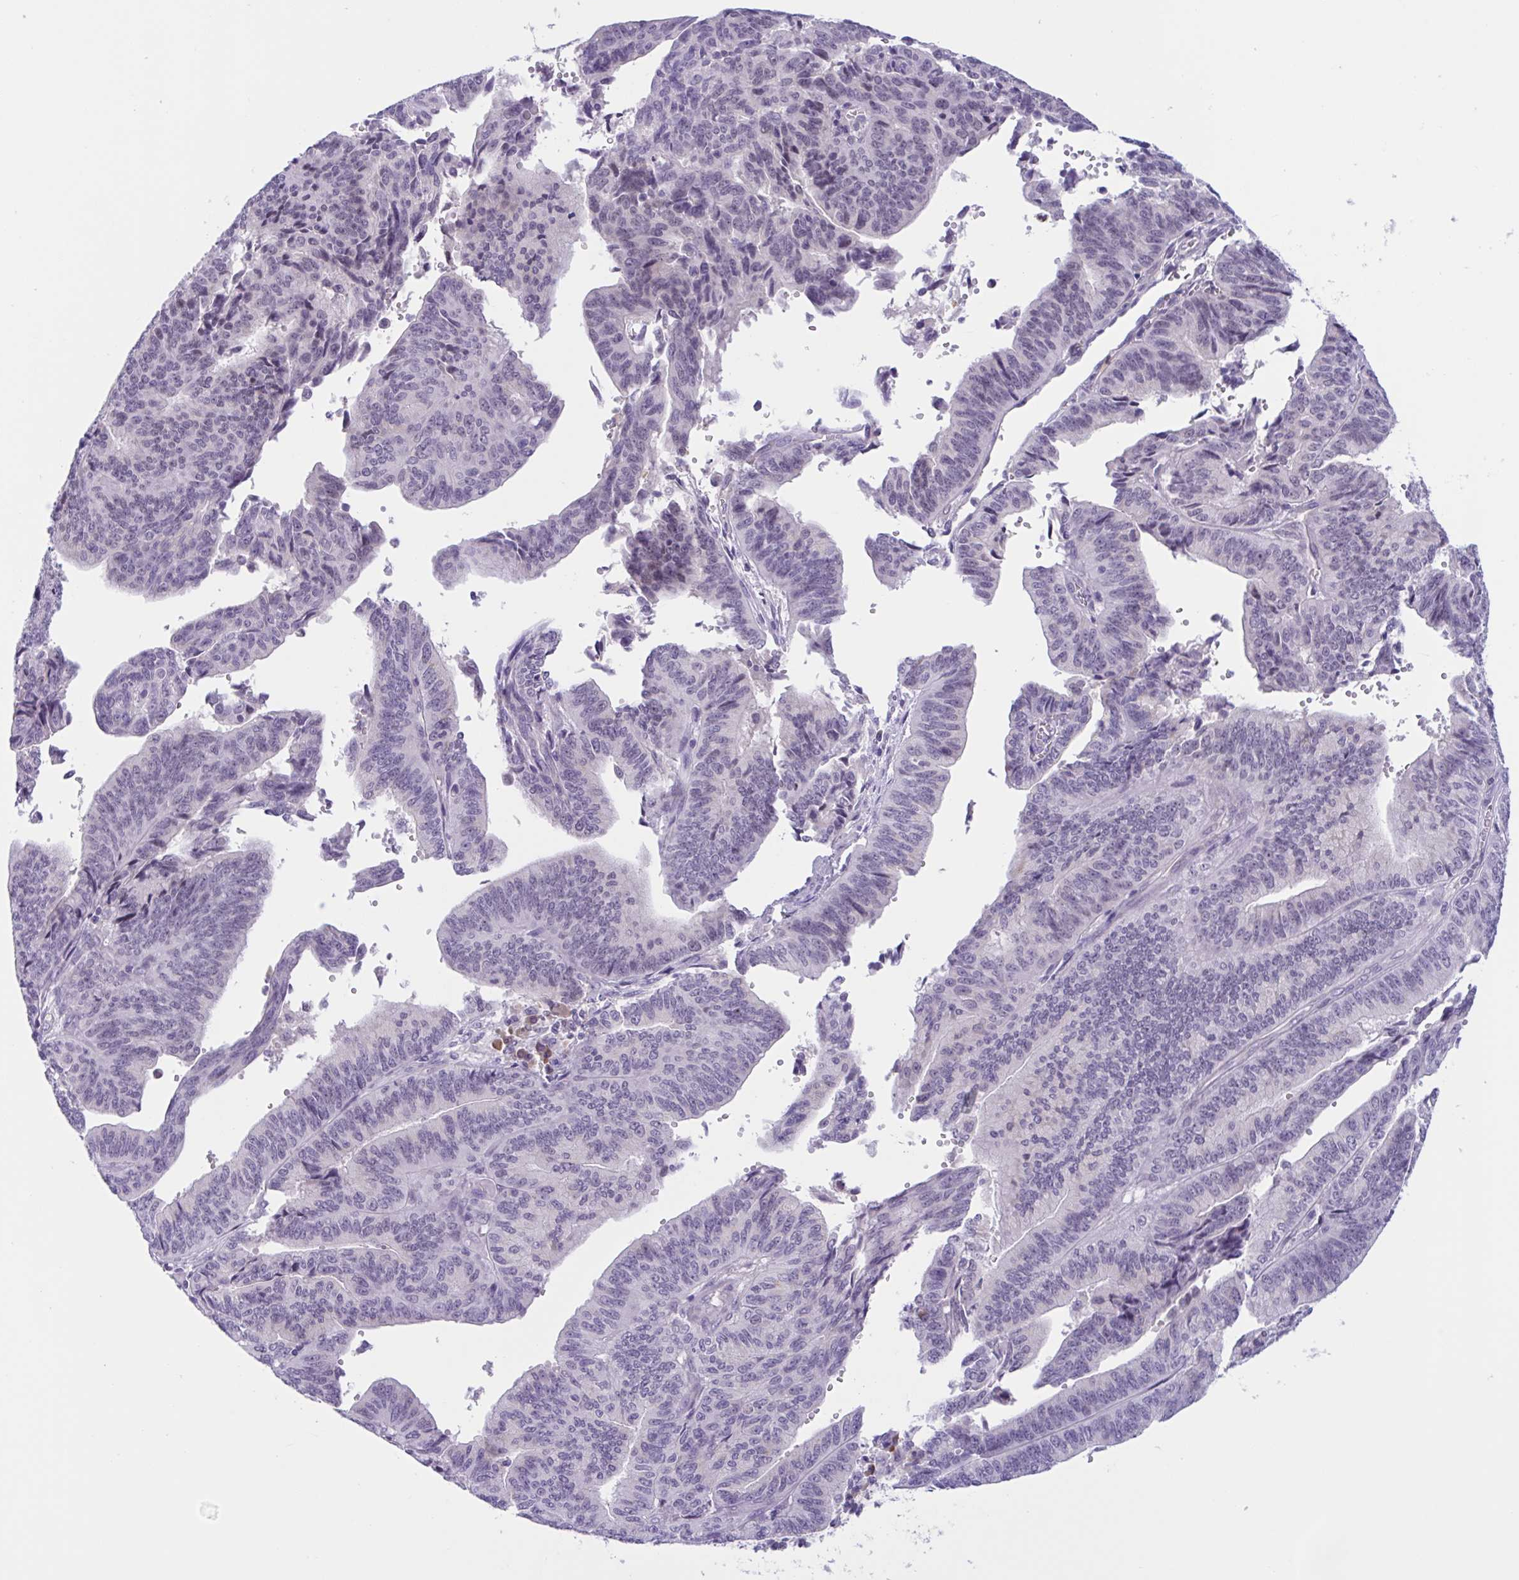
{"staining": {"intensity": "negative", "quantity": "none", "location": "none"}, "tissue": "endometrial cancer", "cell_type": "Tumor cells", "image_type": "cancer", "snomed": [{"axis": "morphology", "description": "Adenocarcinoma, NOS"}, {"axis": "topography", "description": "Endometrium"}], "caption": "A high-resolution micrograph shows immunohistochemistry (IHC) staining of endometrial cancer, which shows no significant staining in tumor cells.", "gene": "WNT9B", "patient": {"sex": "female", "age": 65}}